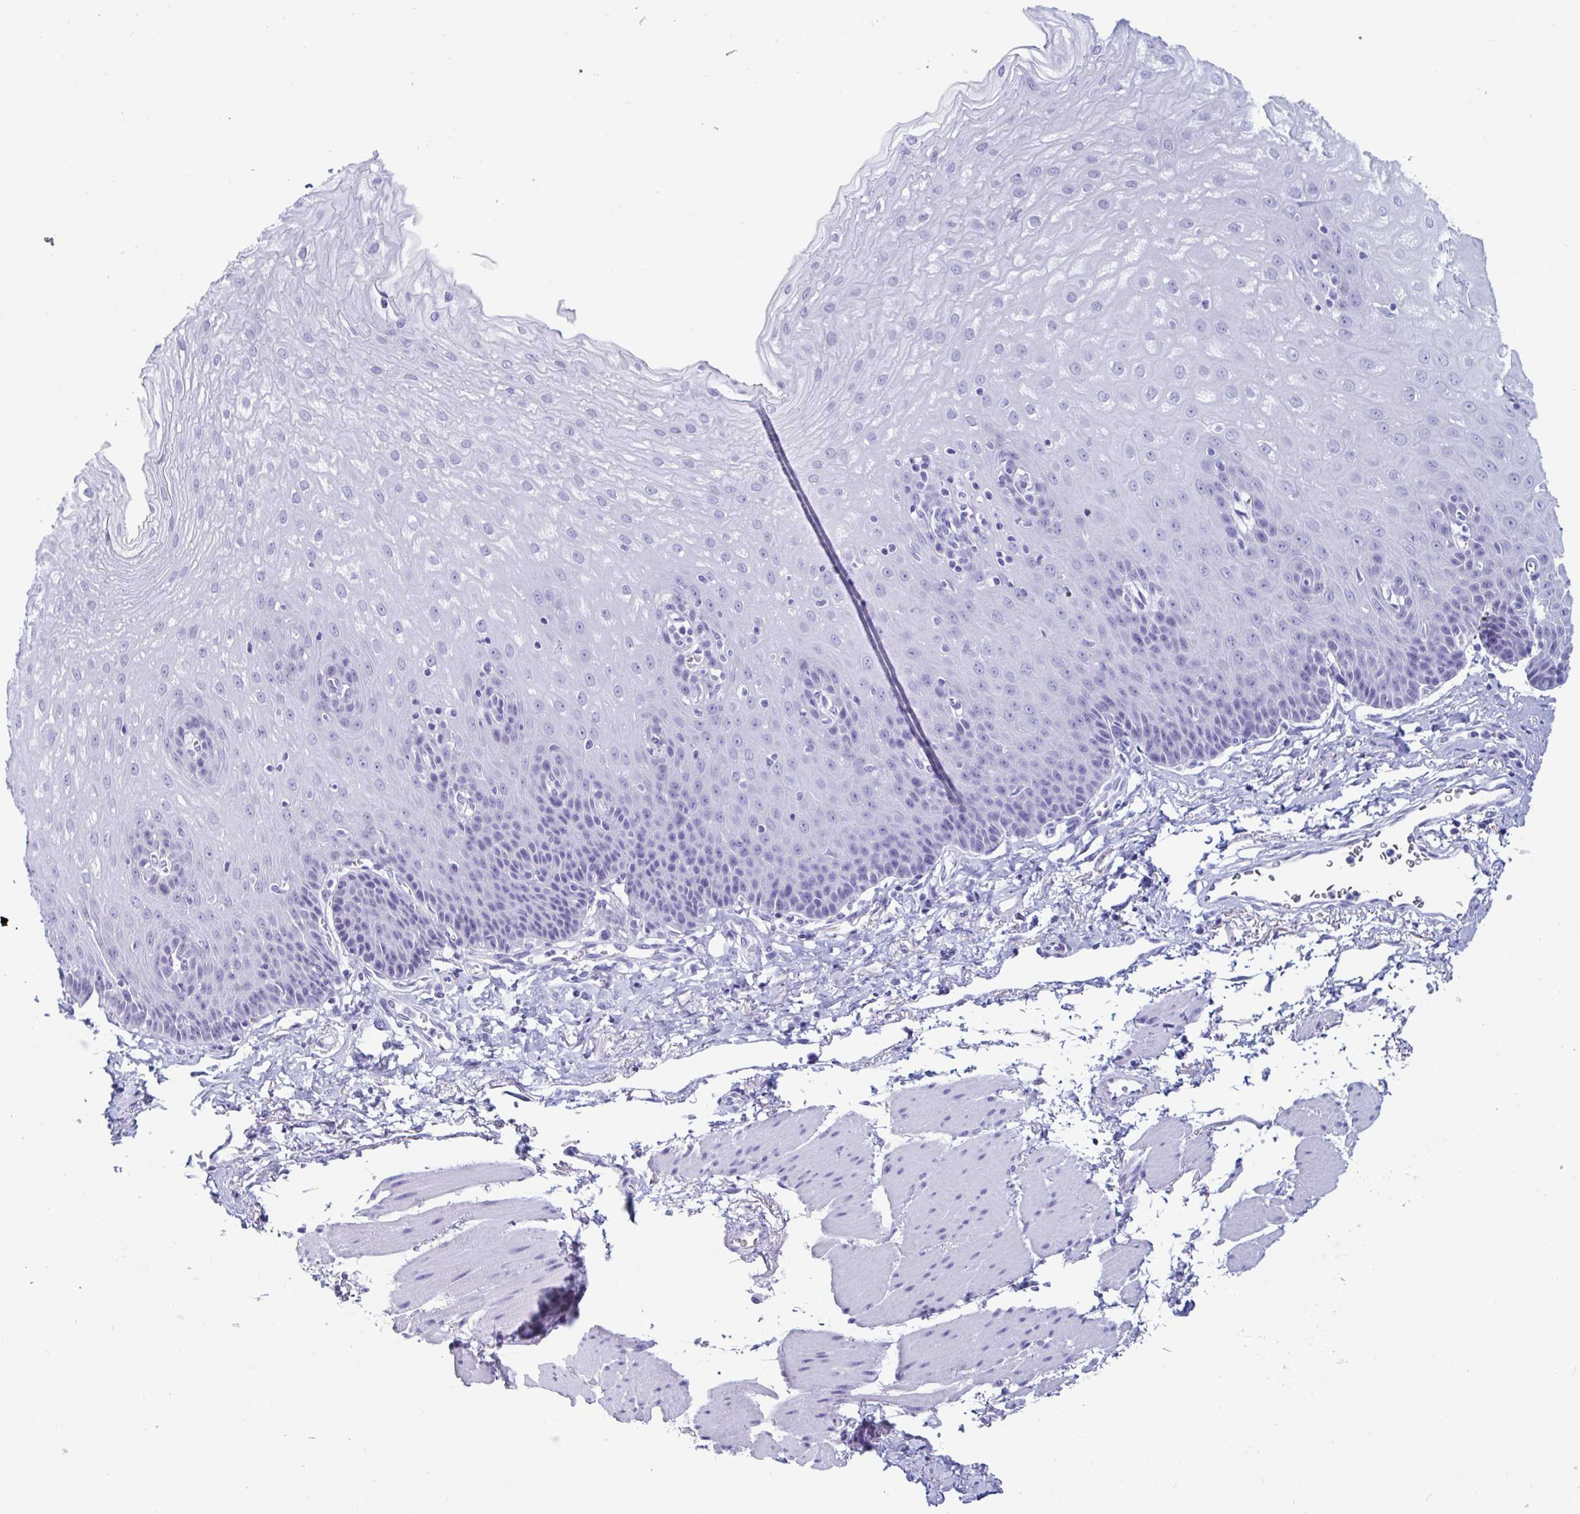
{"staining": {"intensity": "negative", "quantity": "none", "location": "none"}, "tissue": "esophagus", "cell_type": "Squamous epithelial cells", "image_type": "normal", "snomed": [{"axis": "morphology", "description": "Normal tissue, NOS"}, {"axis": "topography", "description": "Esophagus"}], "caption": "Human esophagus stained for a protein using IHC exhibits no positivity in squamous epithelial cells.", "gene": "GKN2", "patient": {"sex": "female", "age": 81}}